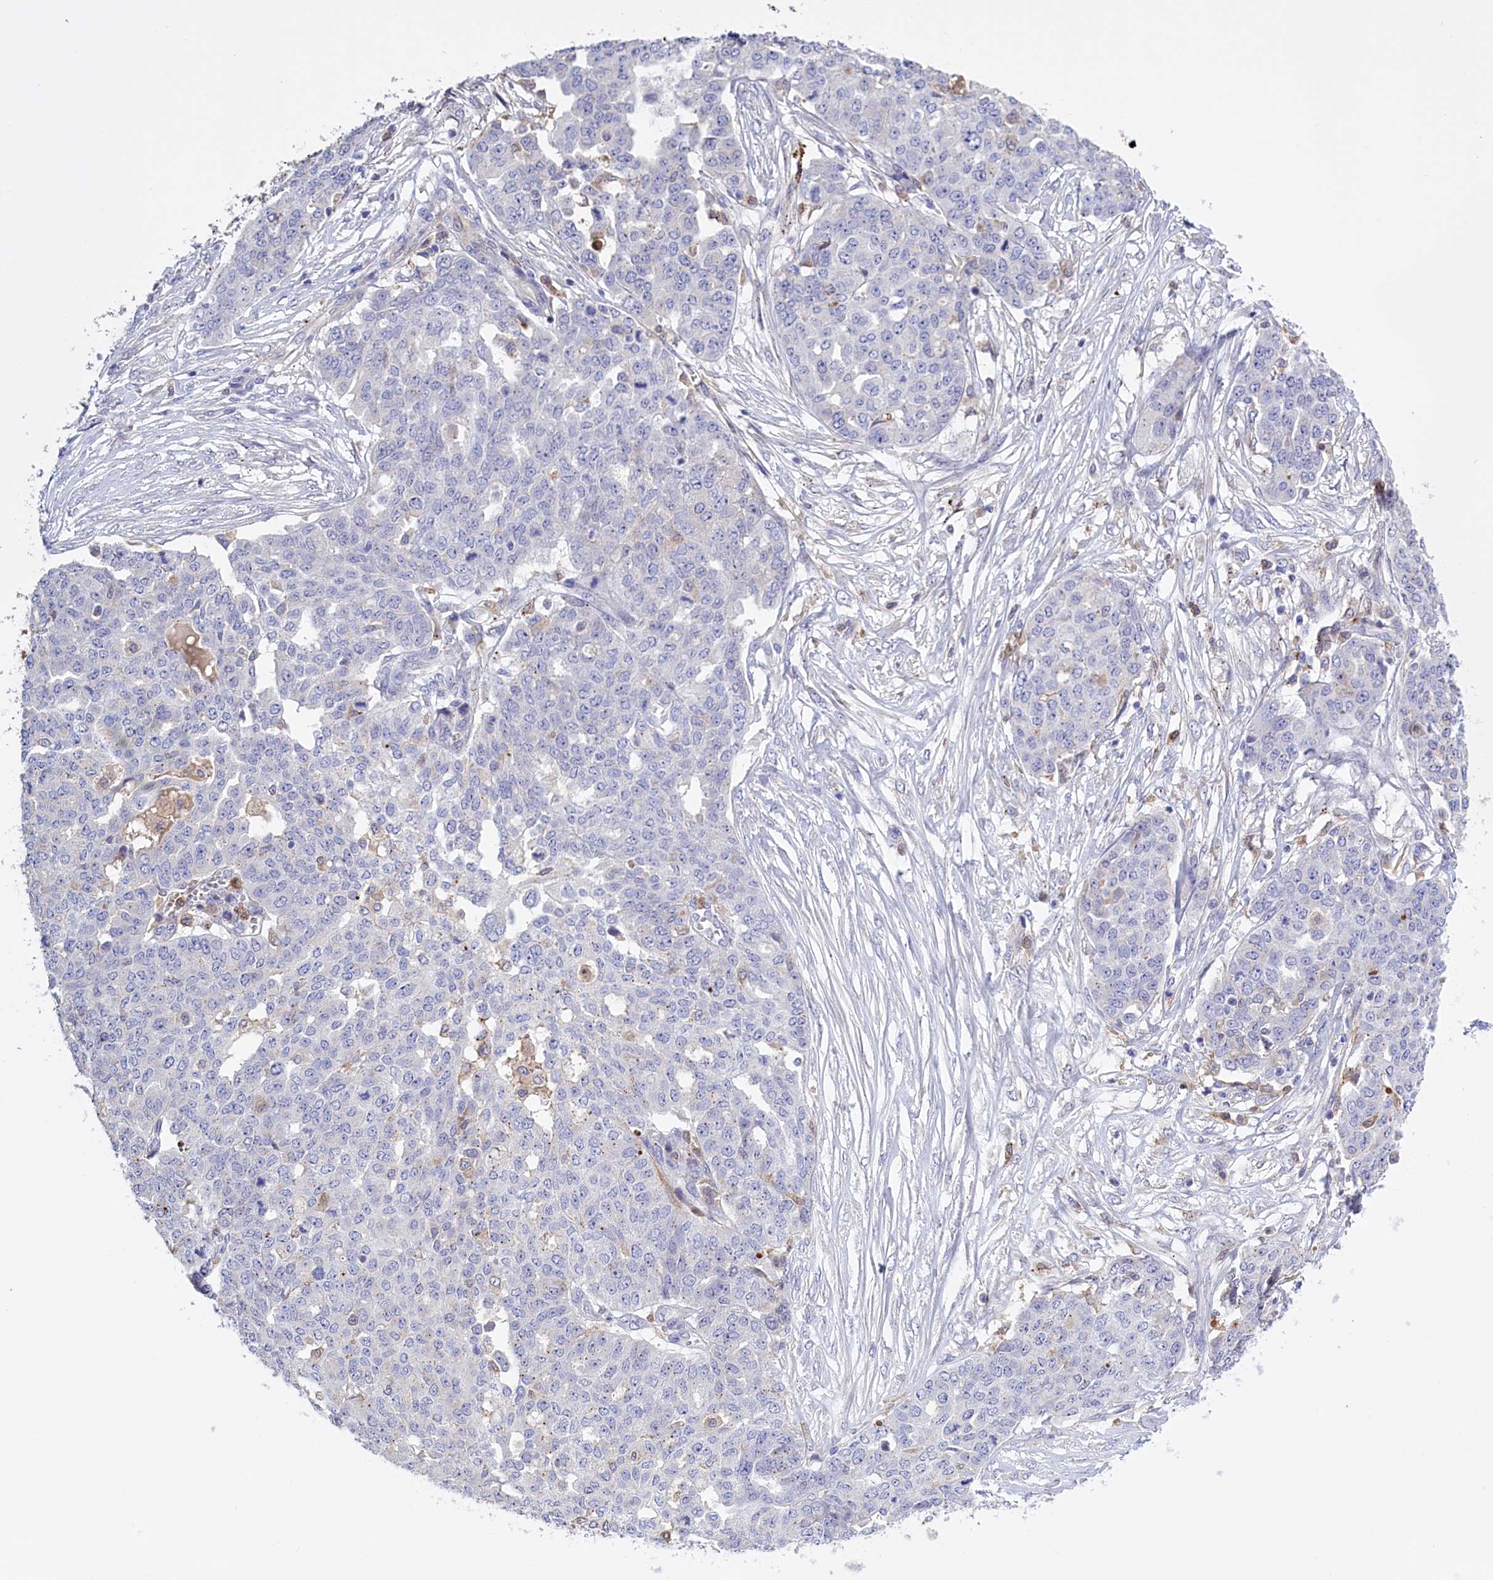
{"staining": {"intensity": "negative", "quantity": "none", "location": "none"}, "tissue": "ovarian cancer", "cell_type": "Tumor cells", "image_type": "cancer", "snomed": [{"axis": "morphology", "description": "Cystadenocarcinoma, serous, NOS"}, {"axis": "topography", "description": "Soft tissue"}, {"axis": "topography", "description": "Ovary"}], "caption": "Ovarian cancer was stained to show a protein in brown. There is no significant positivity in tumor cells.", "gene": "FAM149B1", "patient": {"sex": "female", "age": 57}}